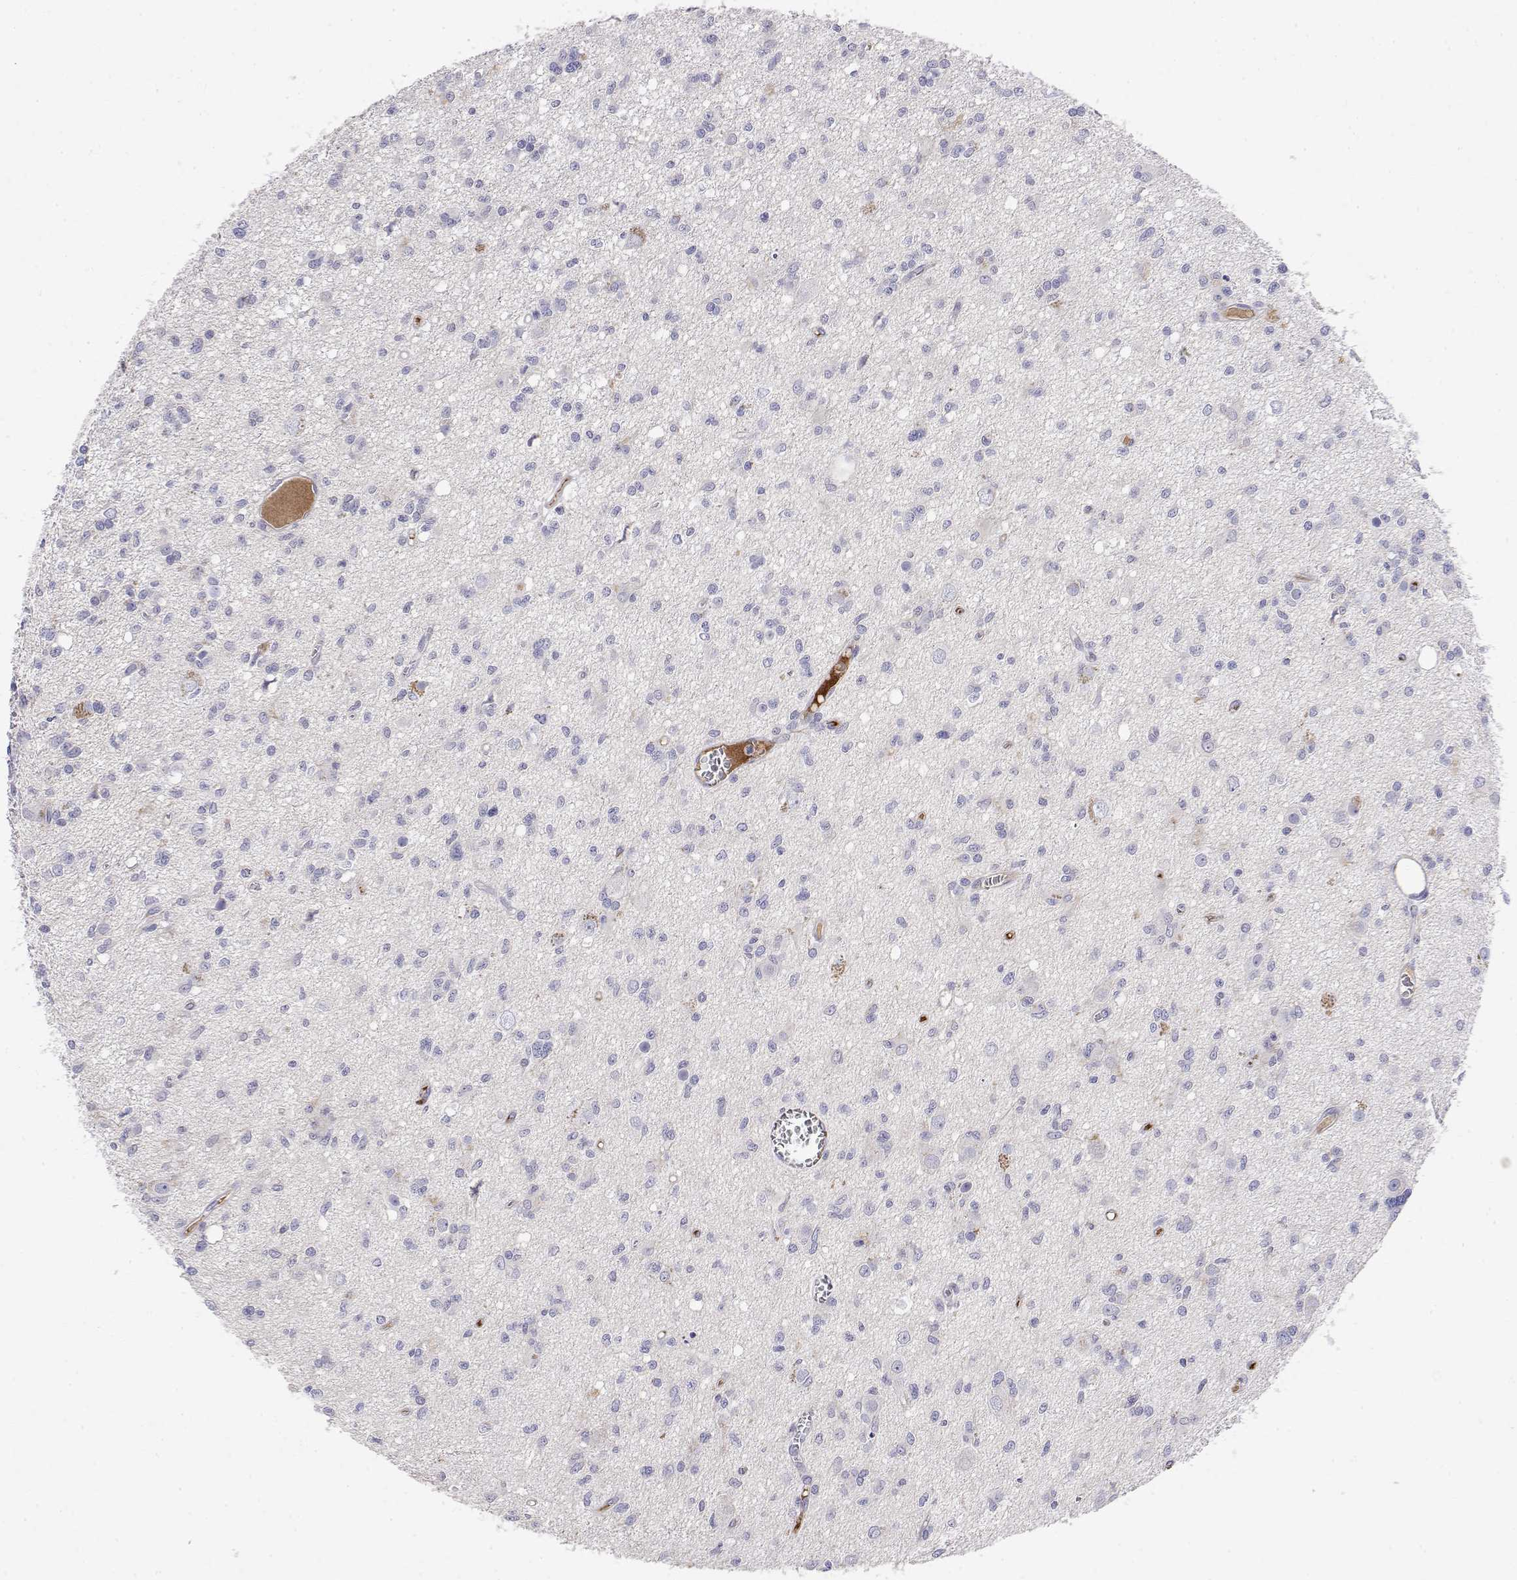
{"staining": {"intensity": "negative", "quantity": "none", "location": "none"}, "tissue": "glioma", "cell_type": "Tumor cells", "image_type": "cancer", "snomed": [{"axis": "morphology", "description": "Glioma, malignant, Low grade"}, {"axis": "topography", "description": "Brain"}], "caption": "IHC histopathology image of neoplastic tissue: glioma stained with DAB reveals no significant protein expression in tumor cells. (Stains: DAB immunohistochemistry (IHC) with hematoxylin counter stain, Microscopy: brightfield microscopy at high magnification).", "gene": "GGACT", "patient": {"sex": "male", "age": 64}}